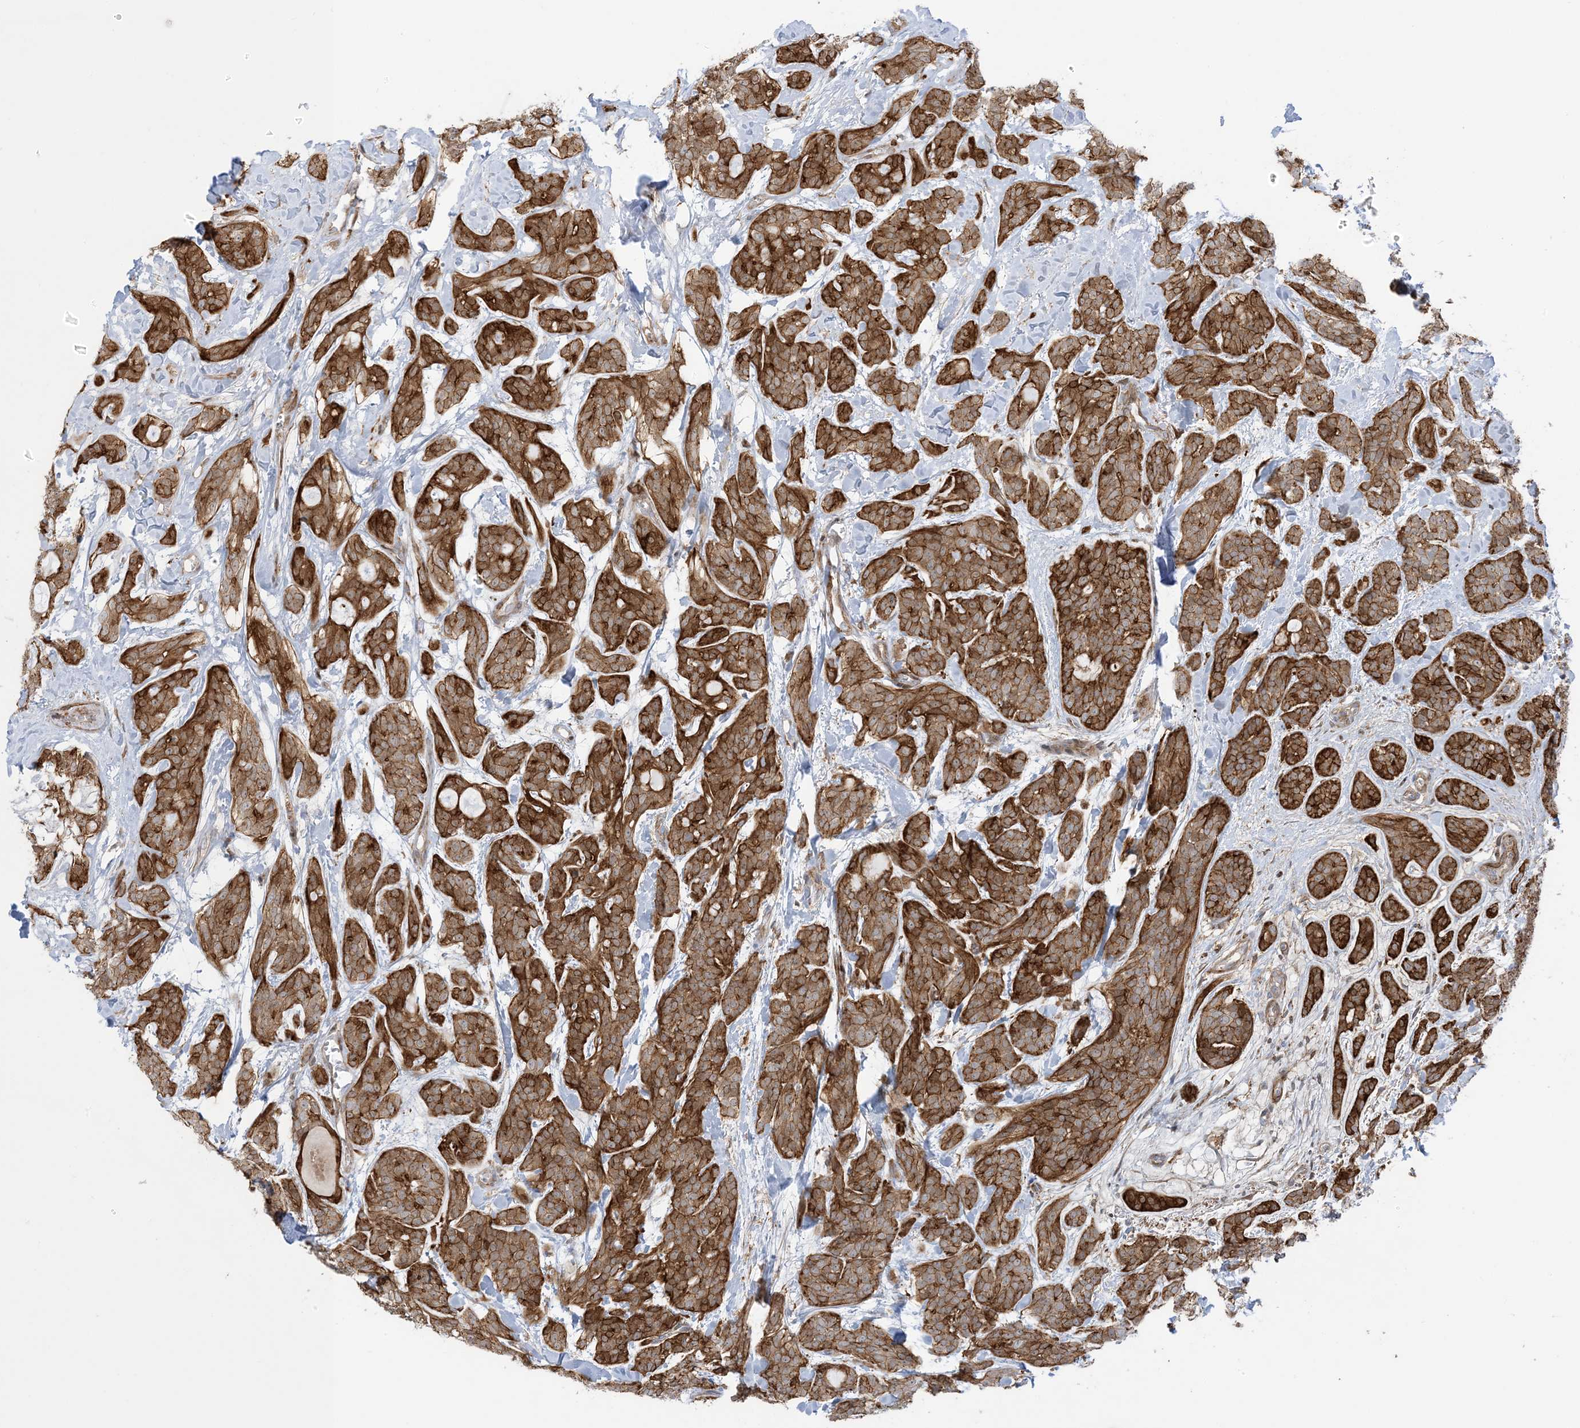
{"staining": {"intensity": "strong", "quantity": ">75%", "location": "cytoplasmic/membranous"}, "tissue": "head and neck cancer", "cell_type": "Tumor cells", "image_type": "cancer", "snomed": [{"axis": "morphology", "description": "Adenocarcinoma, NOS"}, {"axis": "topography", "description": "Head-Neck"}], "caption": "A histopathology image of human head and neck cancer (adenocarcinoma) stained for a protein demonstrates strong cytoplasmic/membranous brown staining in tumor cells.", "gene": "ICMT", "patient": {"sex": "male", "age": 66}}